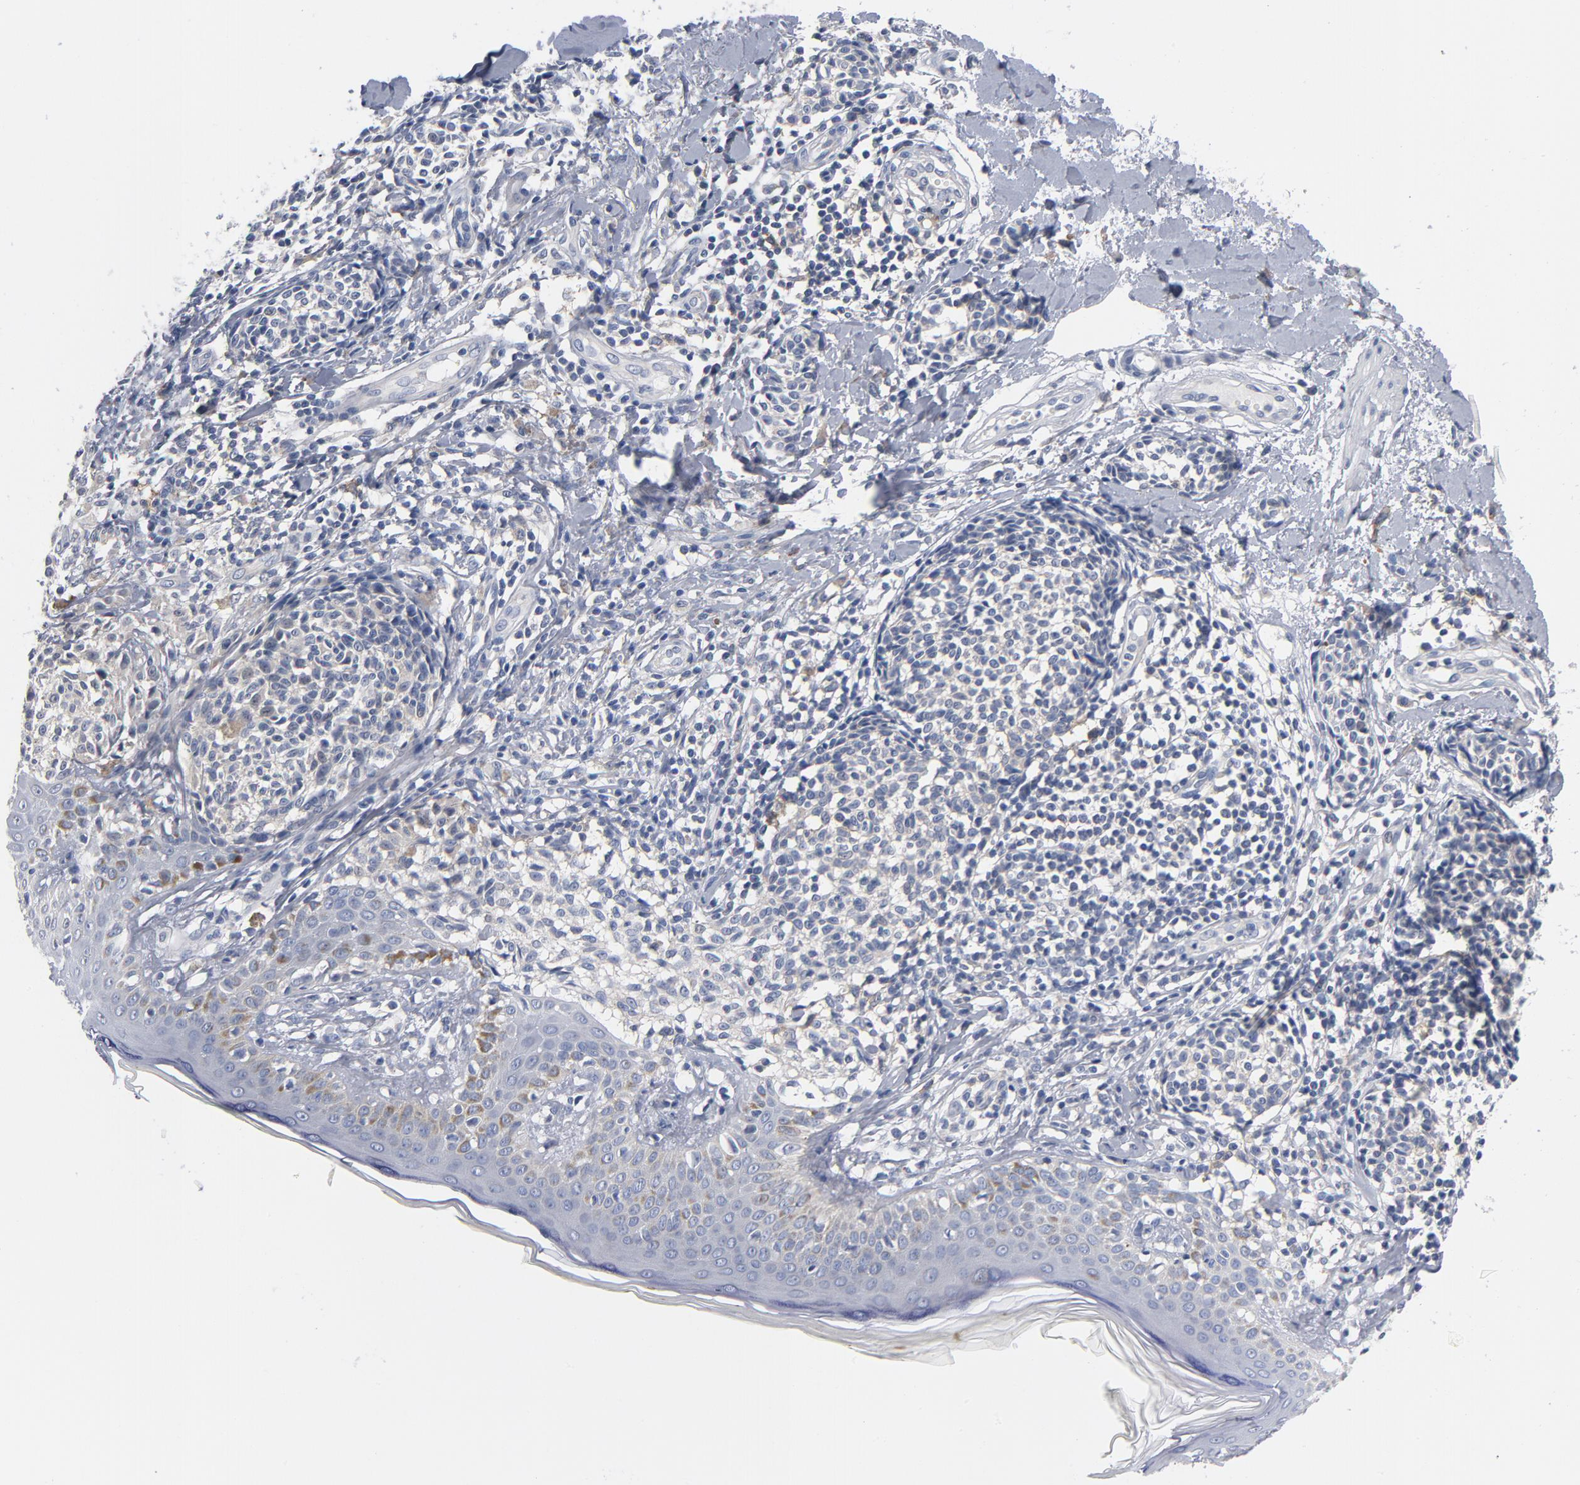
{"staining": {"intensity": "negative", "quantity": "none", "location": "none"}, "tissue": "melanoma", "cell_type": "Tumor cells", "image_type": "cancer", "snomed": [{"axis": "morphology", "description": "Malignant melanoma, NOS"}, {"axis": "topography", "description": "Skin"}], "caption": "This image is of melanoma stained with IHC to label a protein in brown with the nuclei are counter-stained blue. There is no staining in tumor cells. The staining was performed using DAB to visualize the protein expression in brown, while the nuclei were stained in blue with hematoxylin (Magnification: 20x).", "gene": "CD86", "patient": {"sex": "male", "age": 67}}